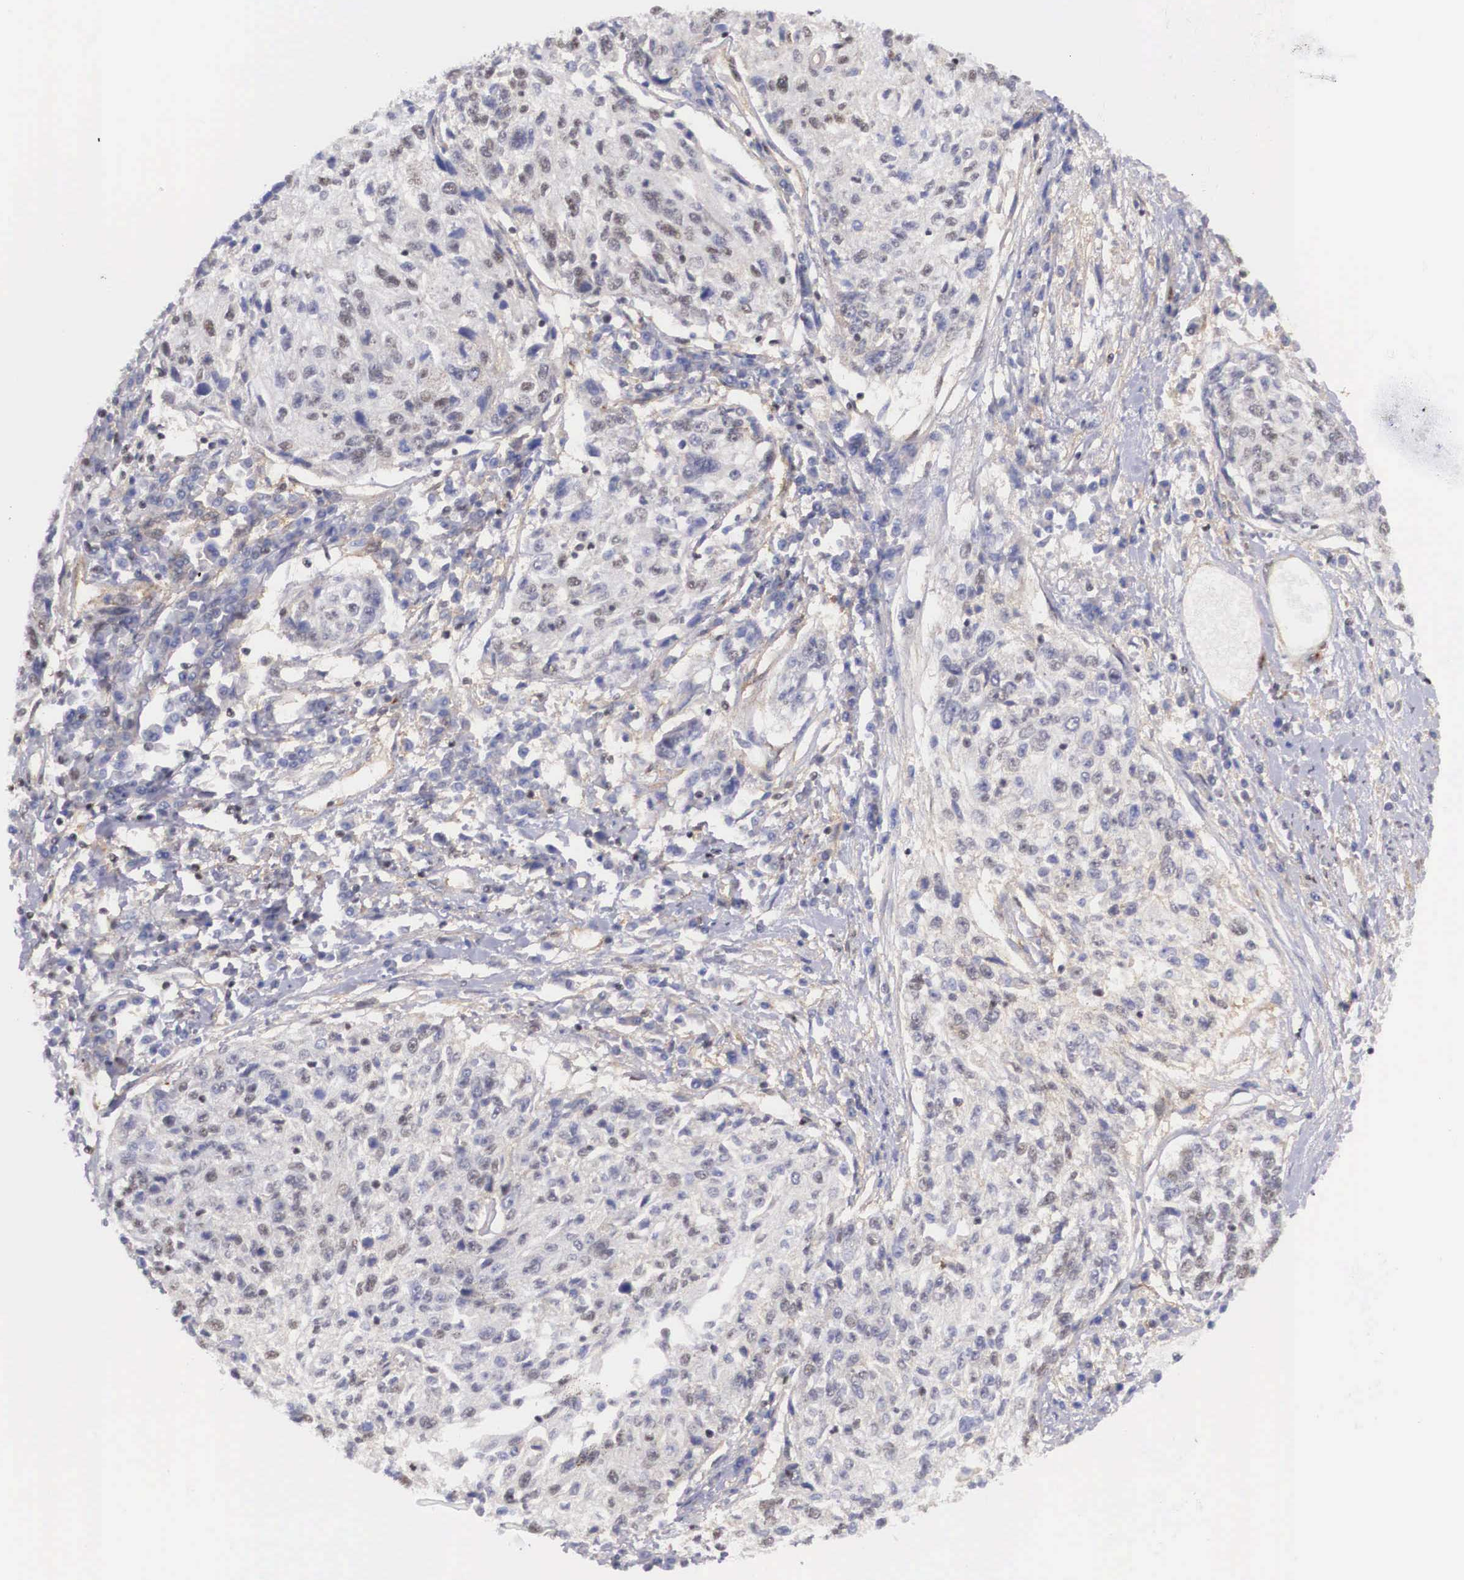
{"staining": {"intensity": "weak", "quantity": "<25%", "location": "cytoplasmic/membranous,nuclear"}, "tissue": "cervical cancer", "cell_type": "Tumor cells", "image_type": "cancer", "snomed": [{"axis": "morphology", "description": "Squamous cell carcinoma, NOS"}, {"axis": "topography", "description": "Cervix"}], "caption": "Tumor cells show no significant protein staining in cervical cancer. Brightfield microscopy of immunohistochemistry stained with DAB (3,3'-diaminobenzidine) (brown) and hematoxylin (blue), captured at high magnification.", "gene": "NR4A2", "patient": {"sex": "female", "age": 57}}